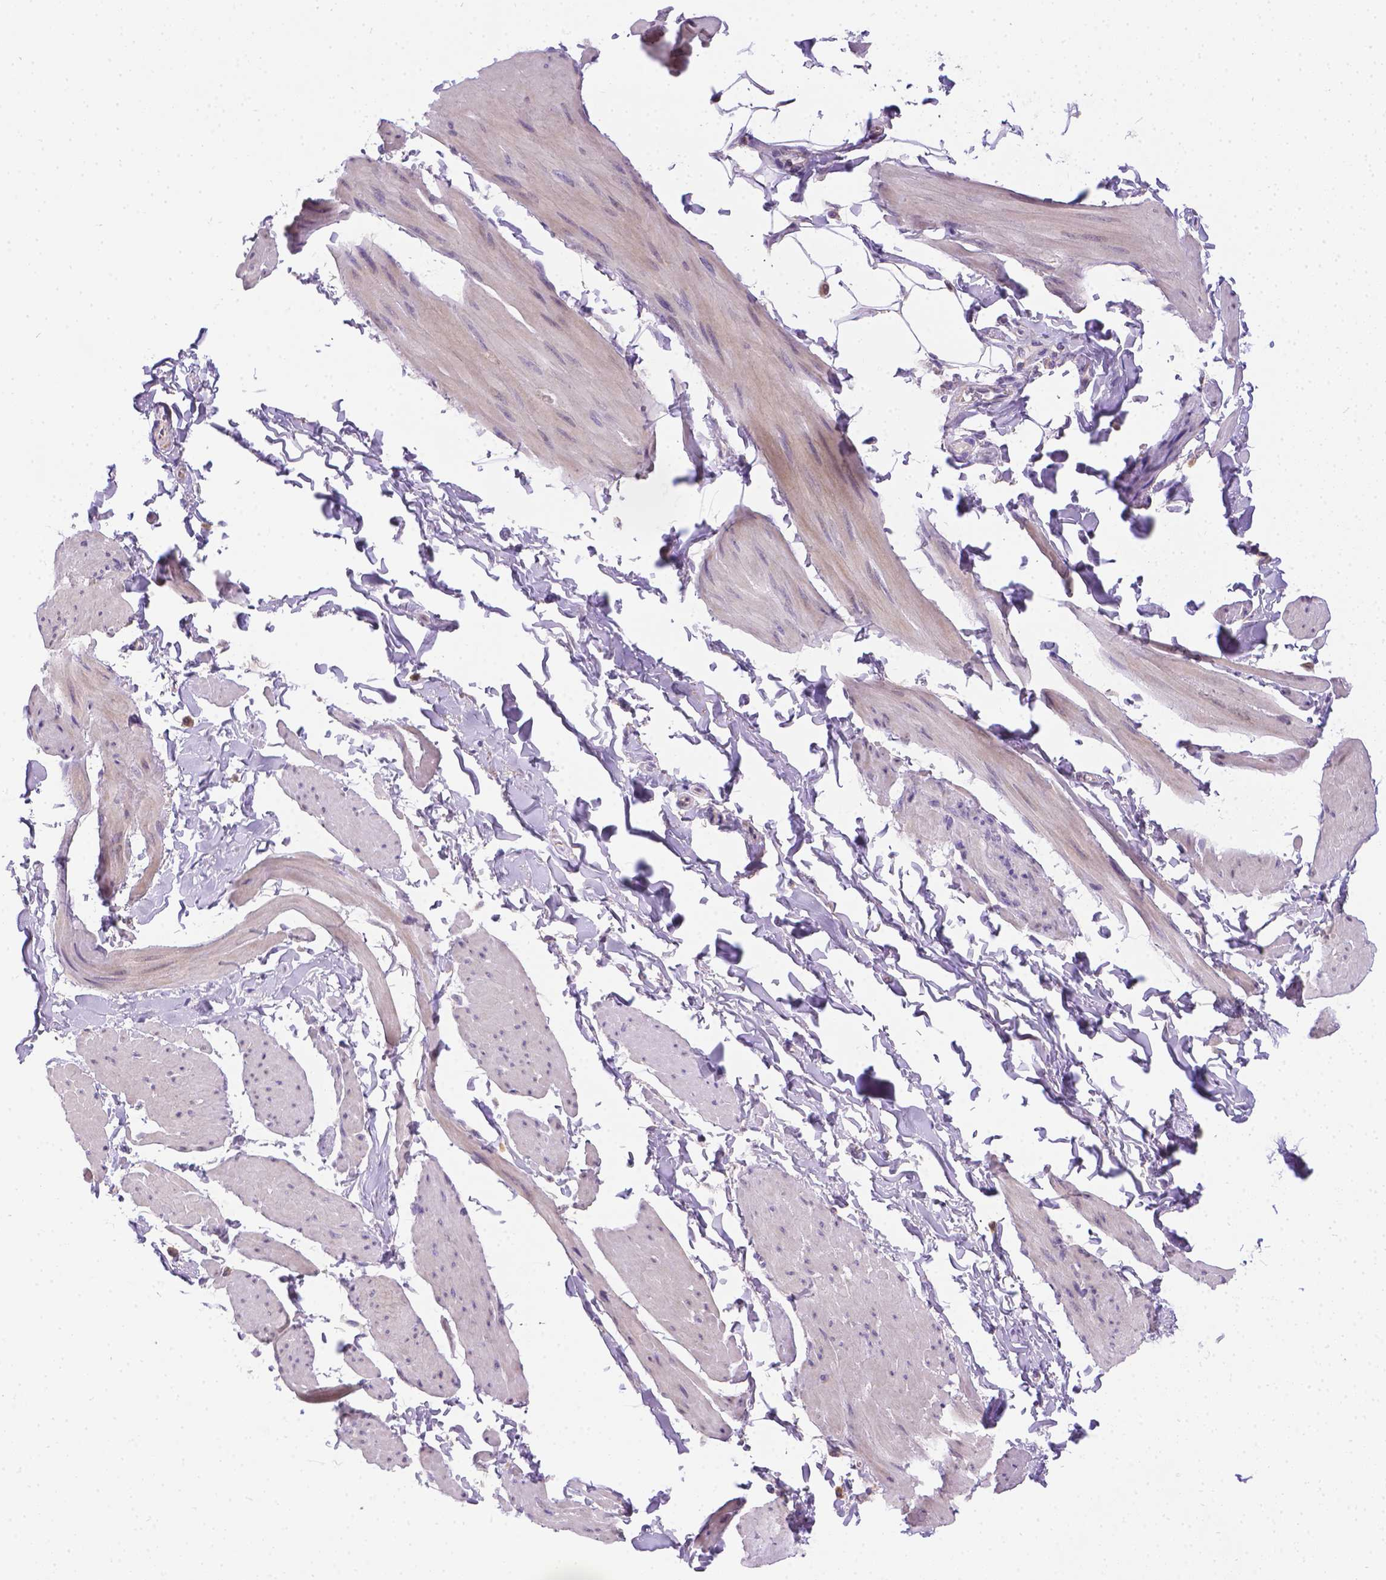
{"staining": {"intensity": "negative", "quantity": "none", "location": "none"}, "tissue": "smooth muscle", "cell_type": "Smooth muscle cells", "image_type": "normal", "snomed": [{"axis": "morphology", "description": "Normal tissue, NOS"}, {"axis": "topography", "description": "Adipose tissue"}, {"axis": "topography", "description": "Smooth muscle"}, {"axis": "topography", "description": "Peripheral nerve tissue"}], "caption": "IHC of unremarkable smooth muscle shows no expression in smooth muscle cells.", "gene": "TM4SF18", "patient": {"sex": "male", "age": 83}}